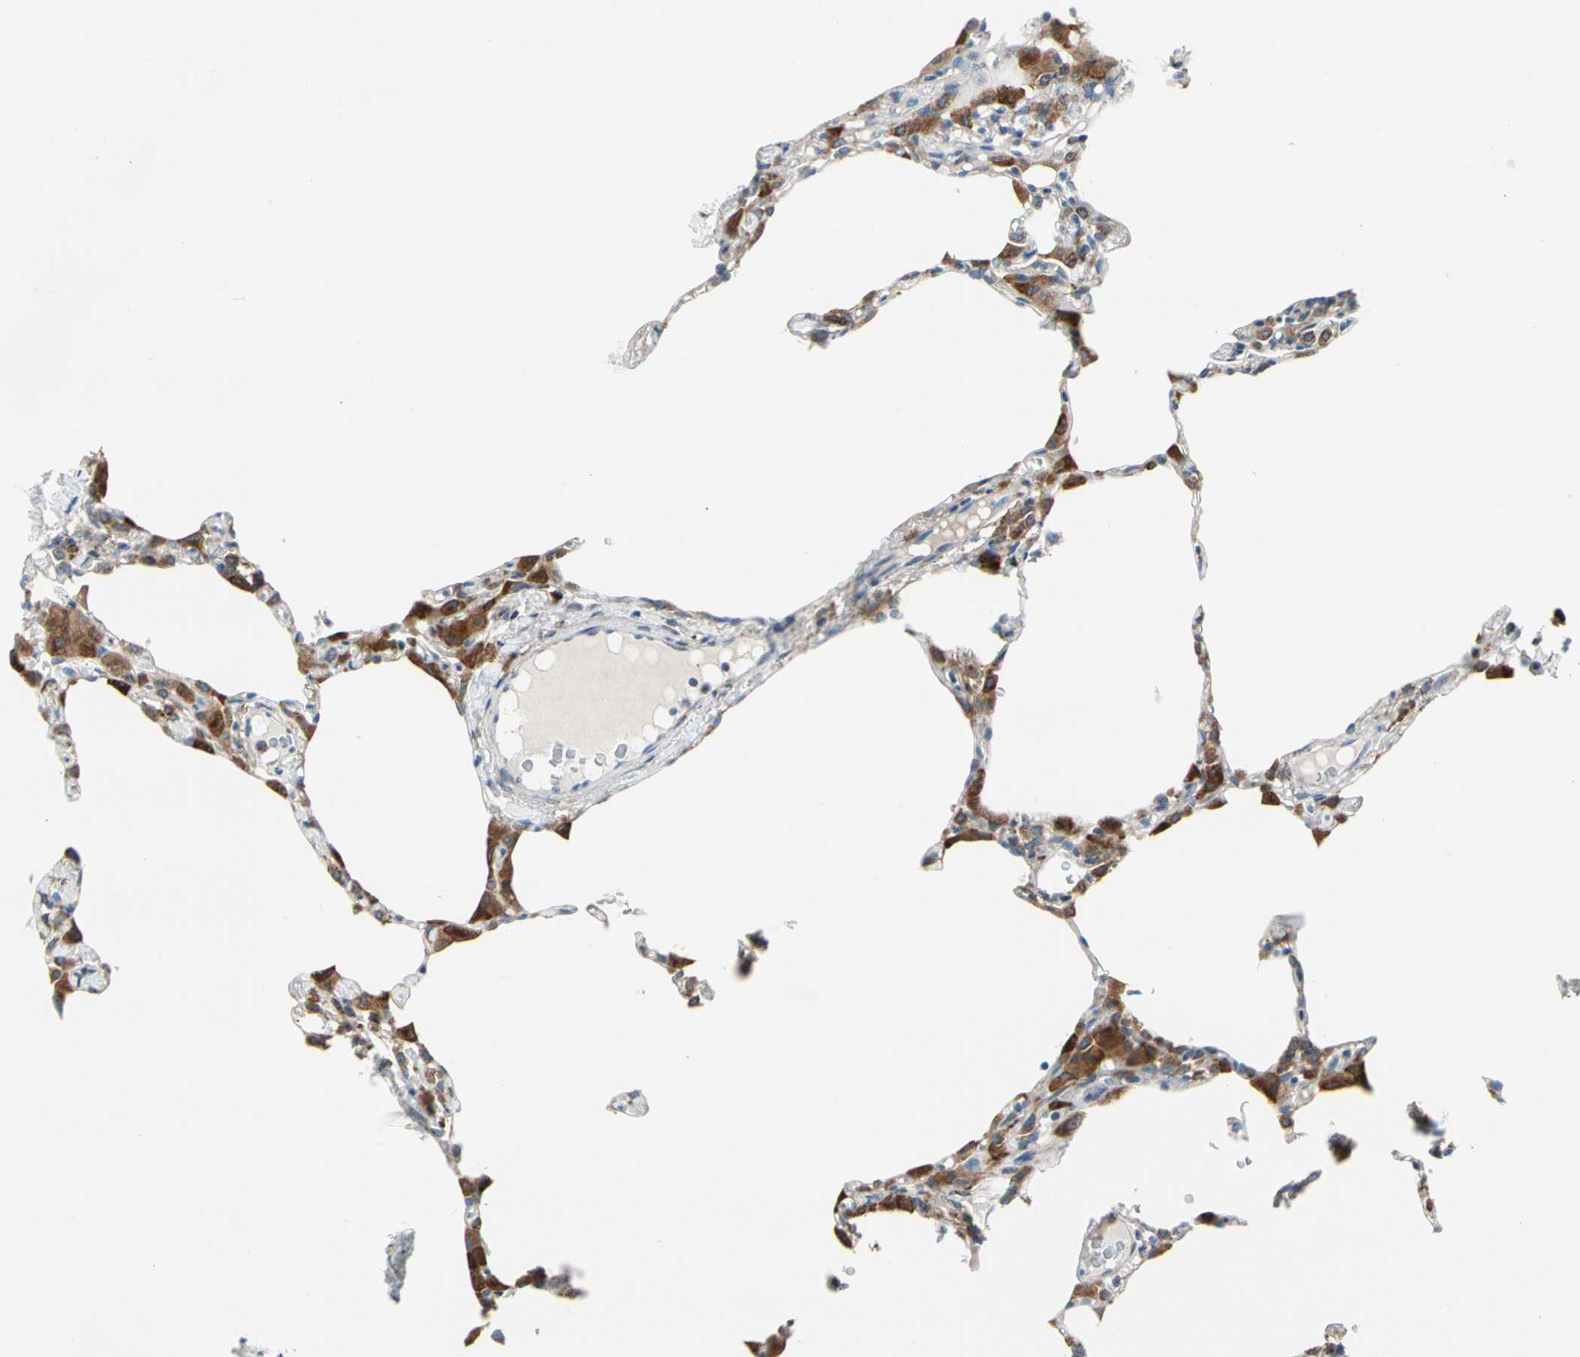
{"staining": {"intensity": "negative", "quantity": "none", "location": "none"}, "tissue": "lung", "cell_type": "Alveolar cells", "image_type": "normal", "snomed": [{"axis": "morphology", "description": "Normal tissue, NOS"}, {"axis": "topography", "description": "Lung"}], "caption": "Alveolar cells show no significant positivity in benign lung. (DAB immunohistochemistry visualized using brightfield microscopy, high magnification).", "gene": "LRPAP1", "patient": {"sex": "female", "age": 49}}